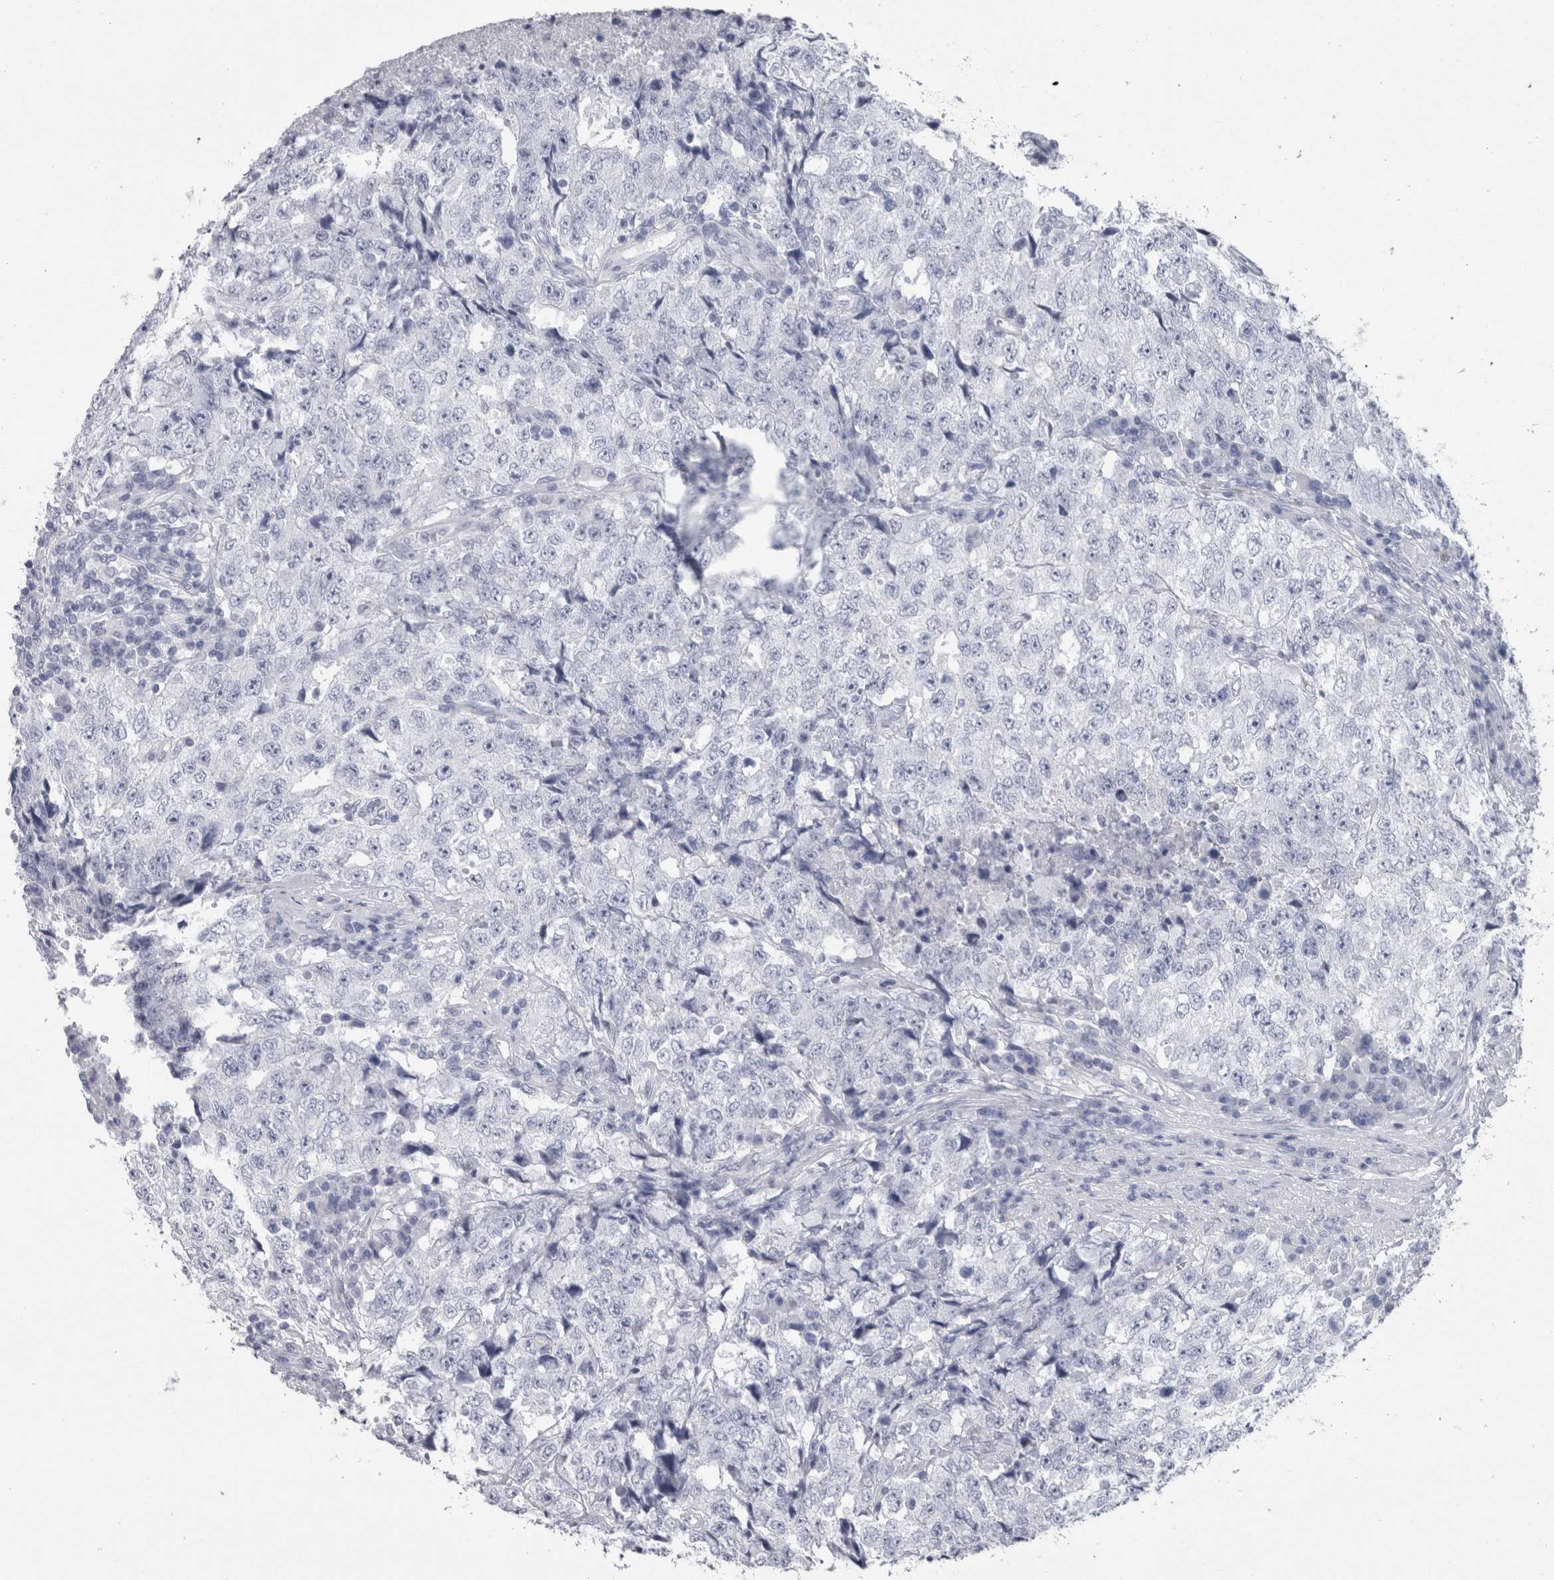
{"staining": {"intensity": "negative", "quantity": "none", "location": "none"}, "tissue": "testis cancer", "cell_type": "Tumor cells", "image_type": "cancer", "snomed": [{"axis": "morphology", "description": "Necrosis, NOS"}, {"axis": "morphology", "description": "Carcinoma, Embryonal, NOS"}, {"axis": "topography", "description": "Testis"}], "caption": "This is an immunohistochemistry (IHC) micrograph of human testis embryonal carcinoma. There is no staining in tumor cells.", "gene": "PTH", "patient": {"sex": "male", "age": 19}}